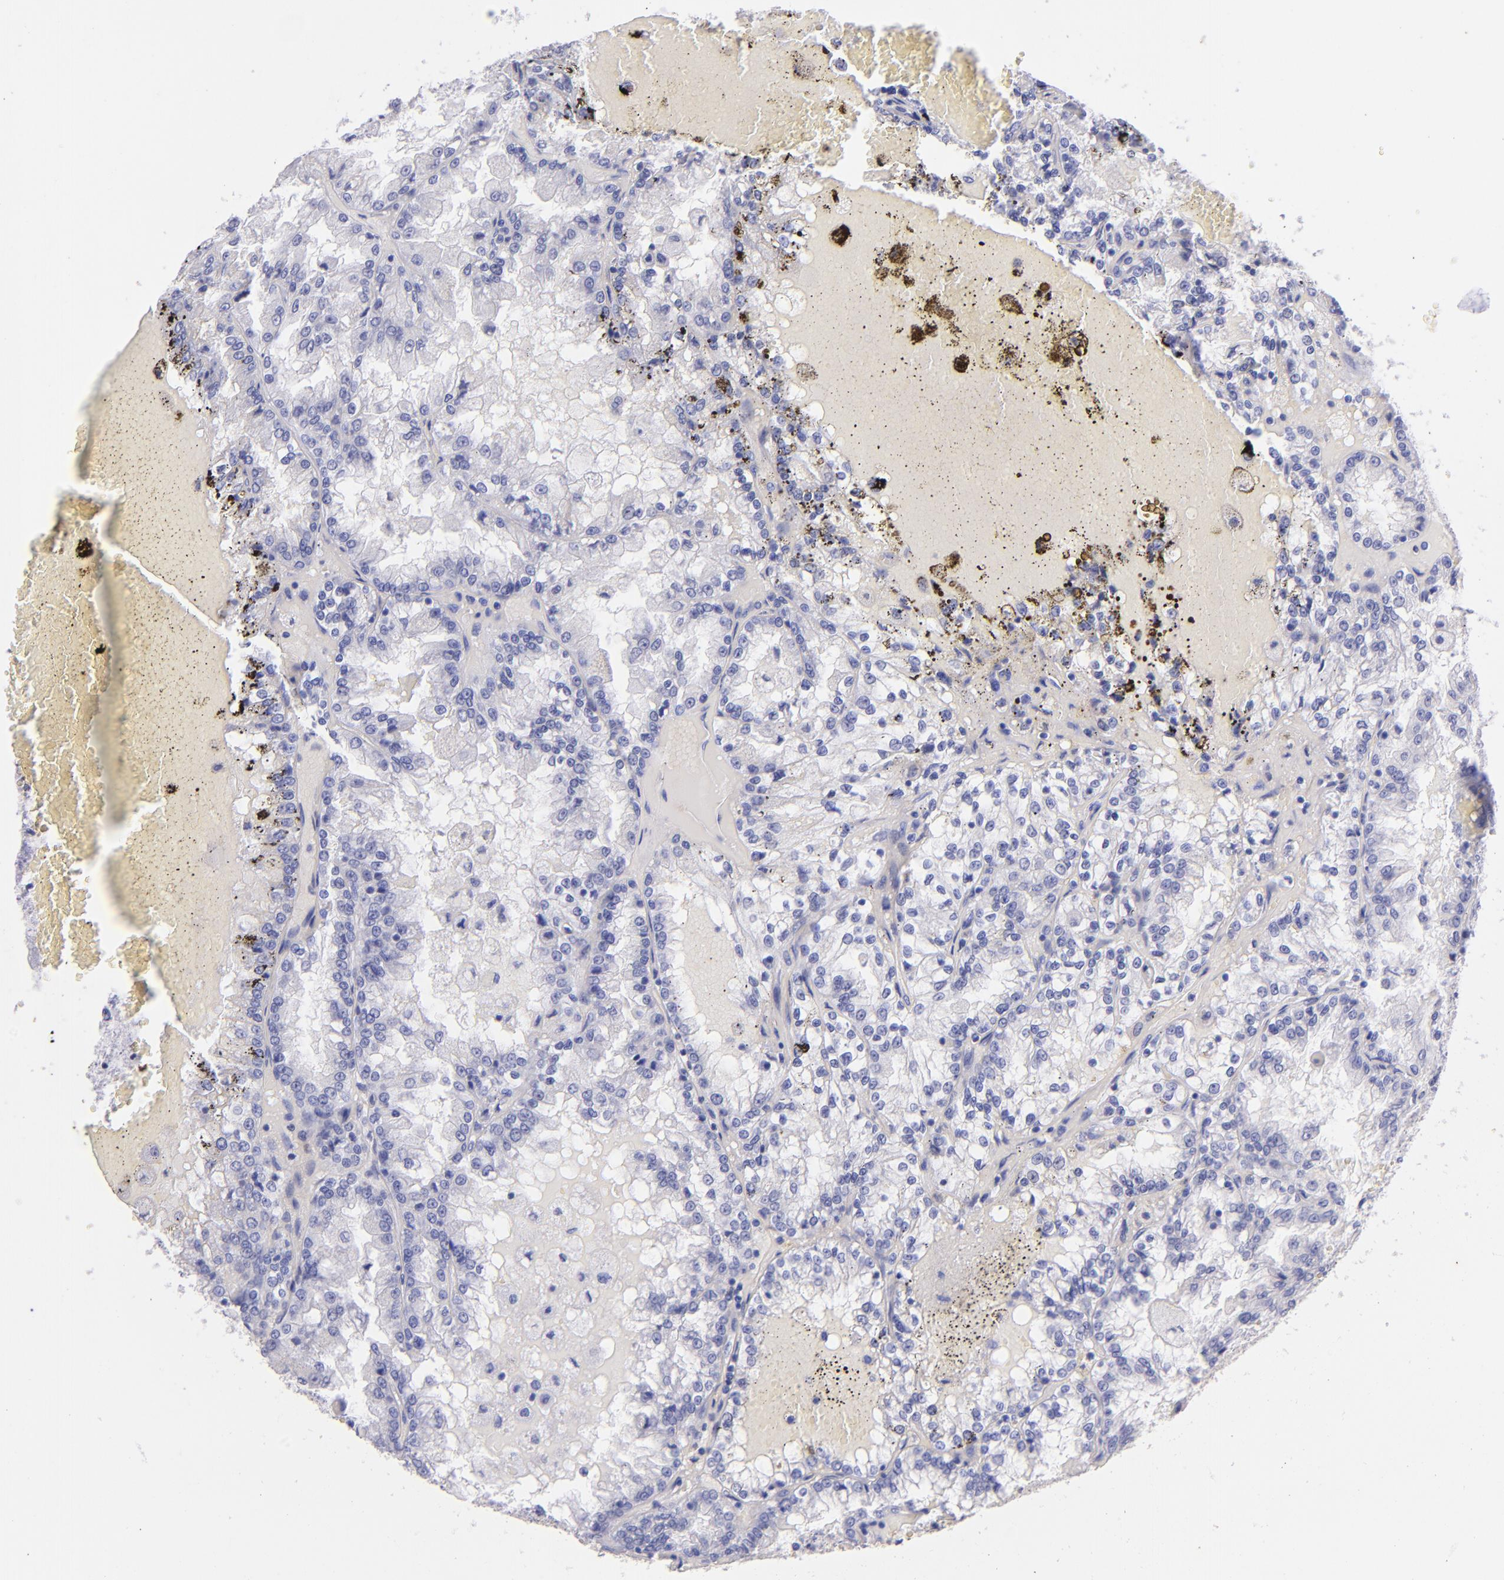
{"staining": {"intensity": "negative", "quantity": "none", "location": "none"}, "tissue": "renal cancer", "cell_type": "Tumor cells", "image_type": "cancer", "snomed": [{"axis": "morphology", "description": "Adenocarcinoma, NOS"}, {"axis": "topography", "description": "Kidney"}], "caption": "Histopathology image shows no protein expression in tumor cells of renal cancer (adenocarcinoma) tissue.", "gene": "UCHL1", "patient": {"sex": "female", "age": 56}}